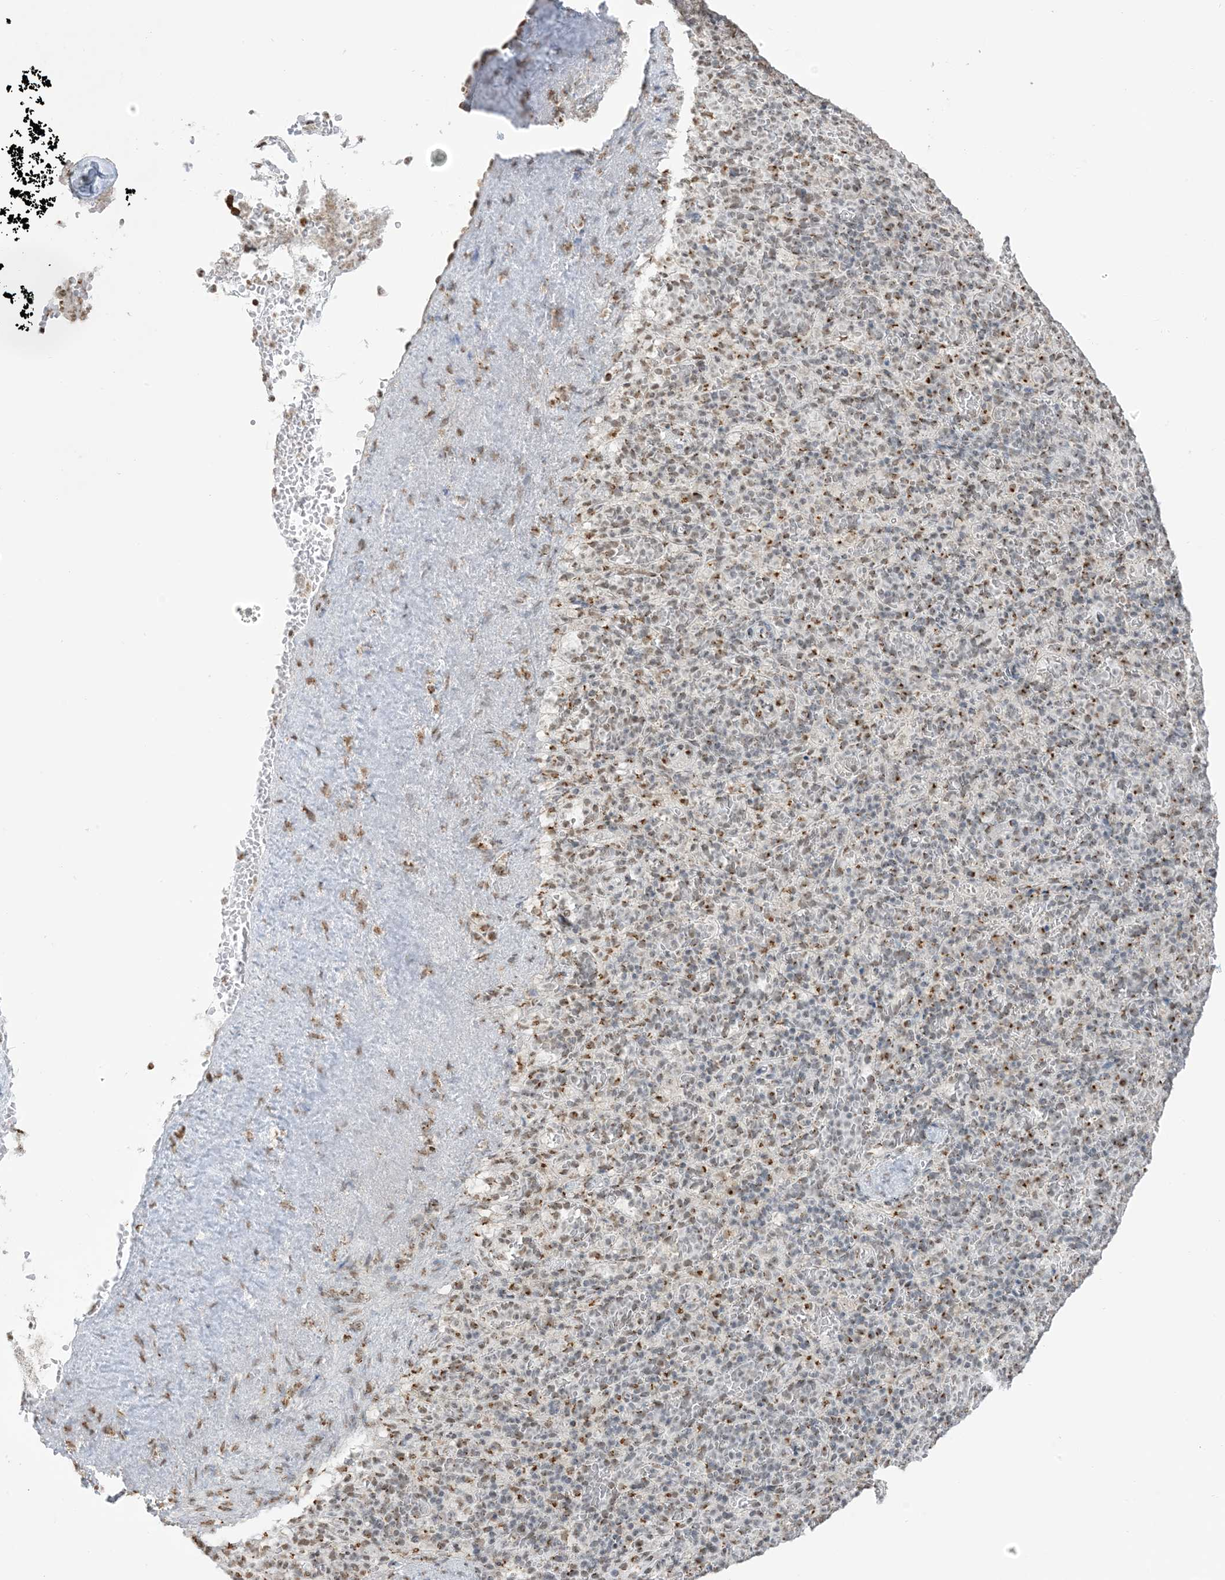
{"staining": {"intensity": "weak", "quantity": "25%-75%", "location": "cytoplasmic/membranous,nuclear"}, "tissue": "spleen", "cell_type": "Cells in red pulp", "image_type": "normal", "snomed": [{"axis": "morphology", "description": "Normal tissue, NOS"}, {"axis": "topography", "description": "Spleen"}], "caption": "Cells in red pulp exhibit low levels of weak cytoplasmic/membranous,nuclear staining in about 25%-75% of cells in unremarkable spleen.", "gene": "GPR107", "patient": {"sex": "female", "age": 74}}